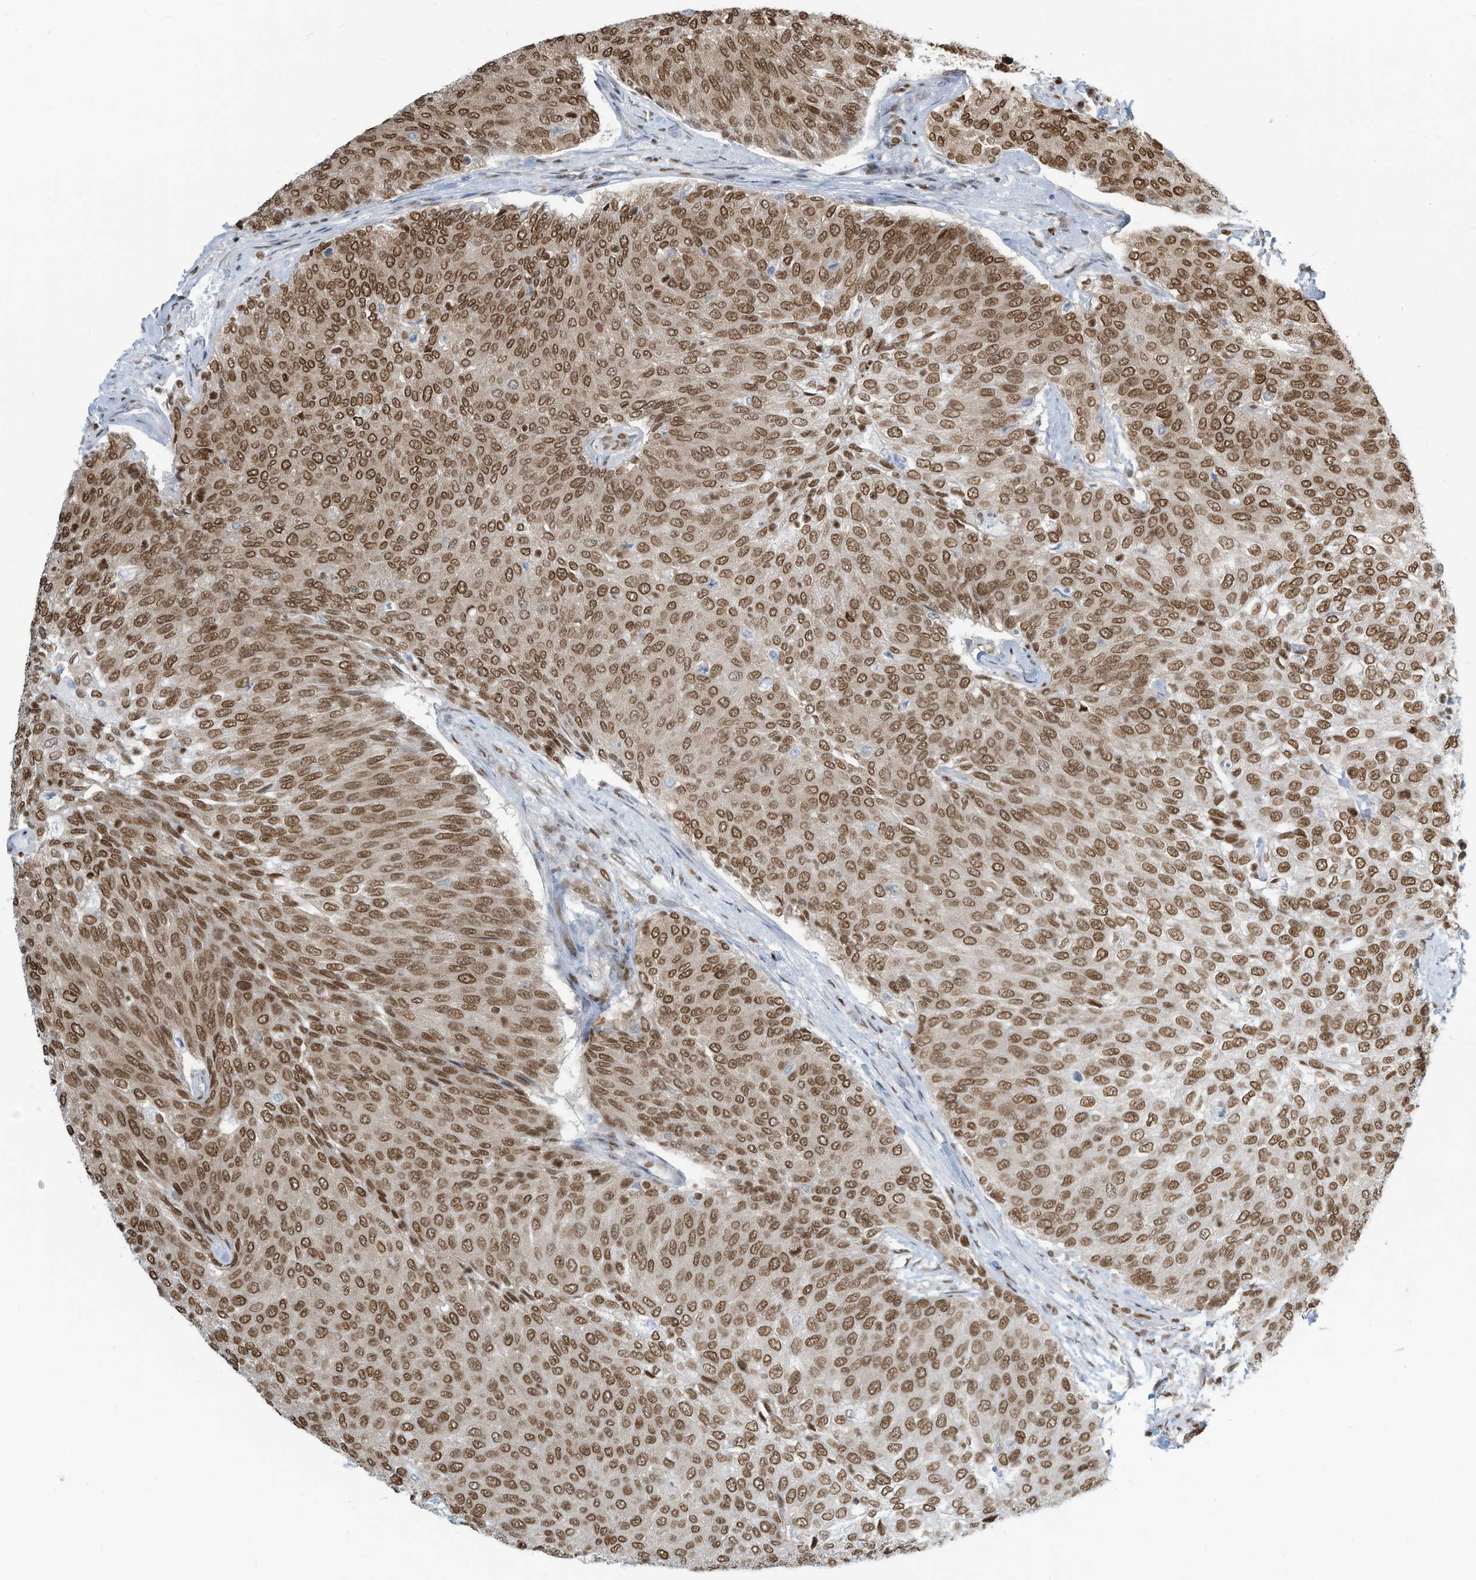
{"staining": {"intensity": "strong", "quantity": ">75%", "location": "nuclear"}, "tissue": "urothelial cancer", "cell_type": "Tumor cells", "image_type": "cancer", "snomed": [{"axis": "morphology", "description": "Urothelial carcinoma, Low grade"}, {"axis": "topography", "description": "Urinary bladder"}], "caption": "The histopathology image demonstrates staining of urothelial carcinoma (low-grade), revealing strong nuclear protein positivity (brown color) within tumor cells.", "gene": "SARNP", "patient": {"sex": "female", "age": 79}}